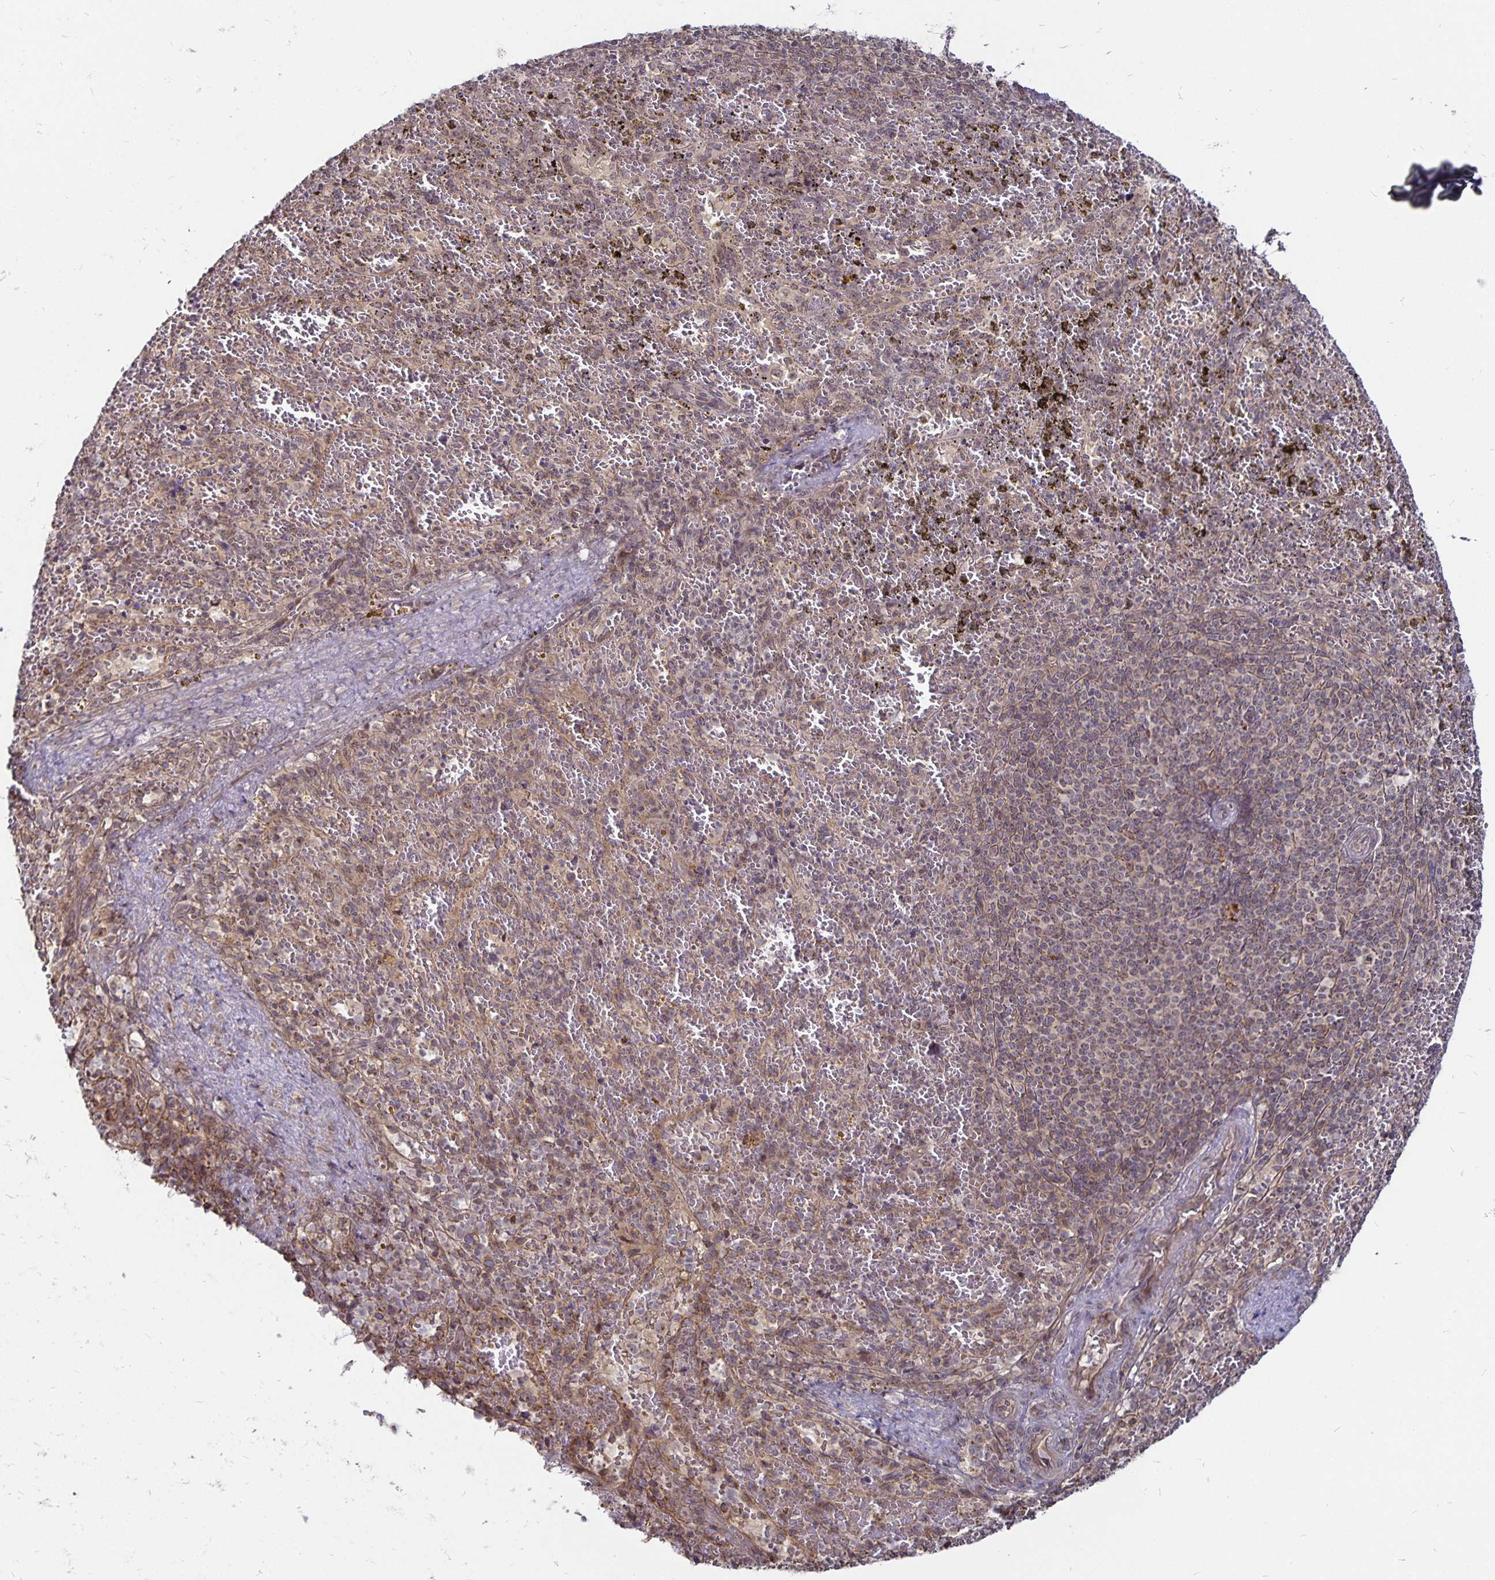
{"staining": {"intensity": "weak", "quantity": "25%-75%", "location": "cytoplasmic/membranous"}, "tissue": "spleen", "cell_type": "Cells in red pulp", "image_type": "normal", "snomed": [{"axis": "morphology", "description": "Normal tissue, NOS"}, {"axis": "topography", "description": "Spleen"}], "caption": "Protein staining of benign spleen demonstrates weak cytoplasmic/membranous expression in approximately 25%-75% of cells in red pulp.", "gene": "CYP27A1", "patient": {"sex": "female", "age": 50}}